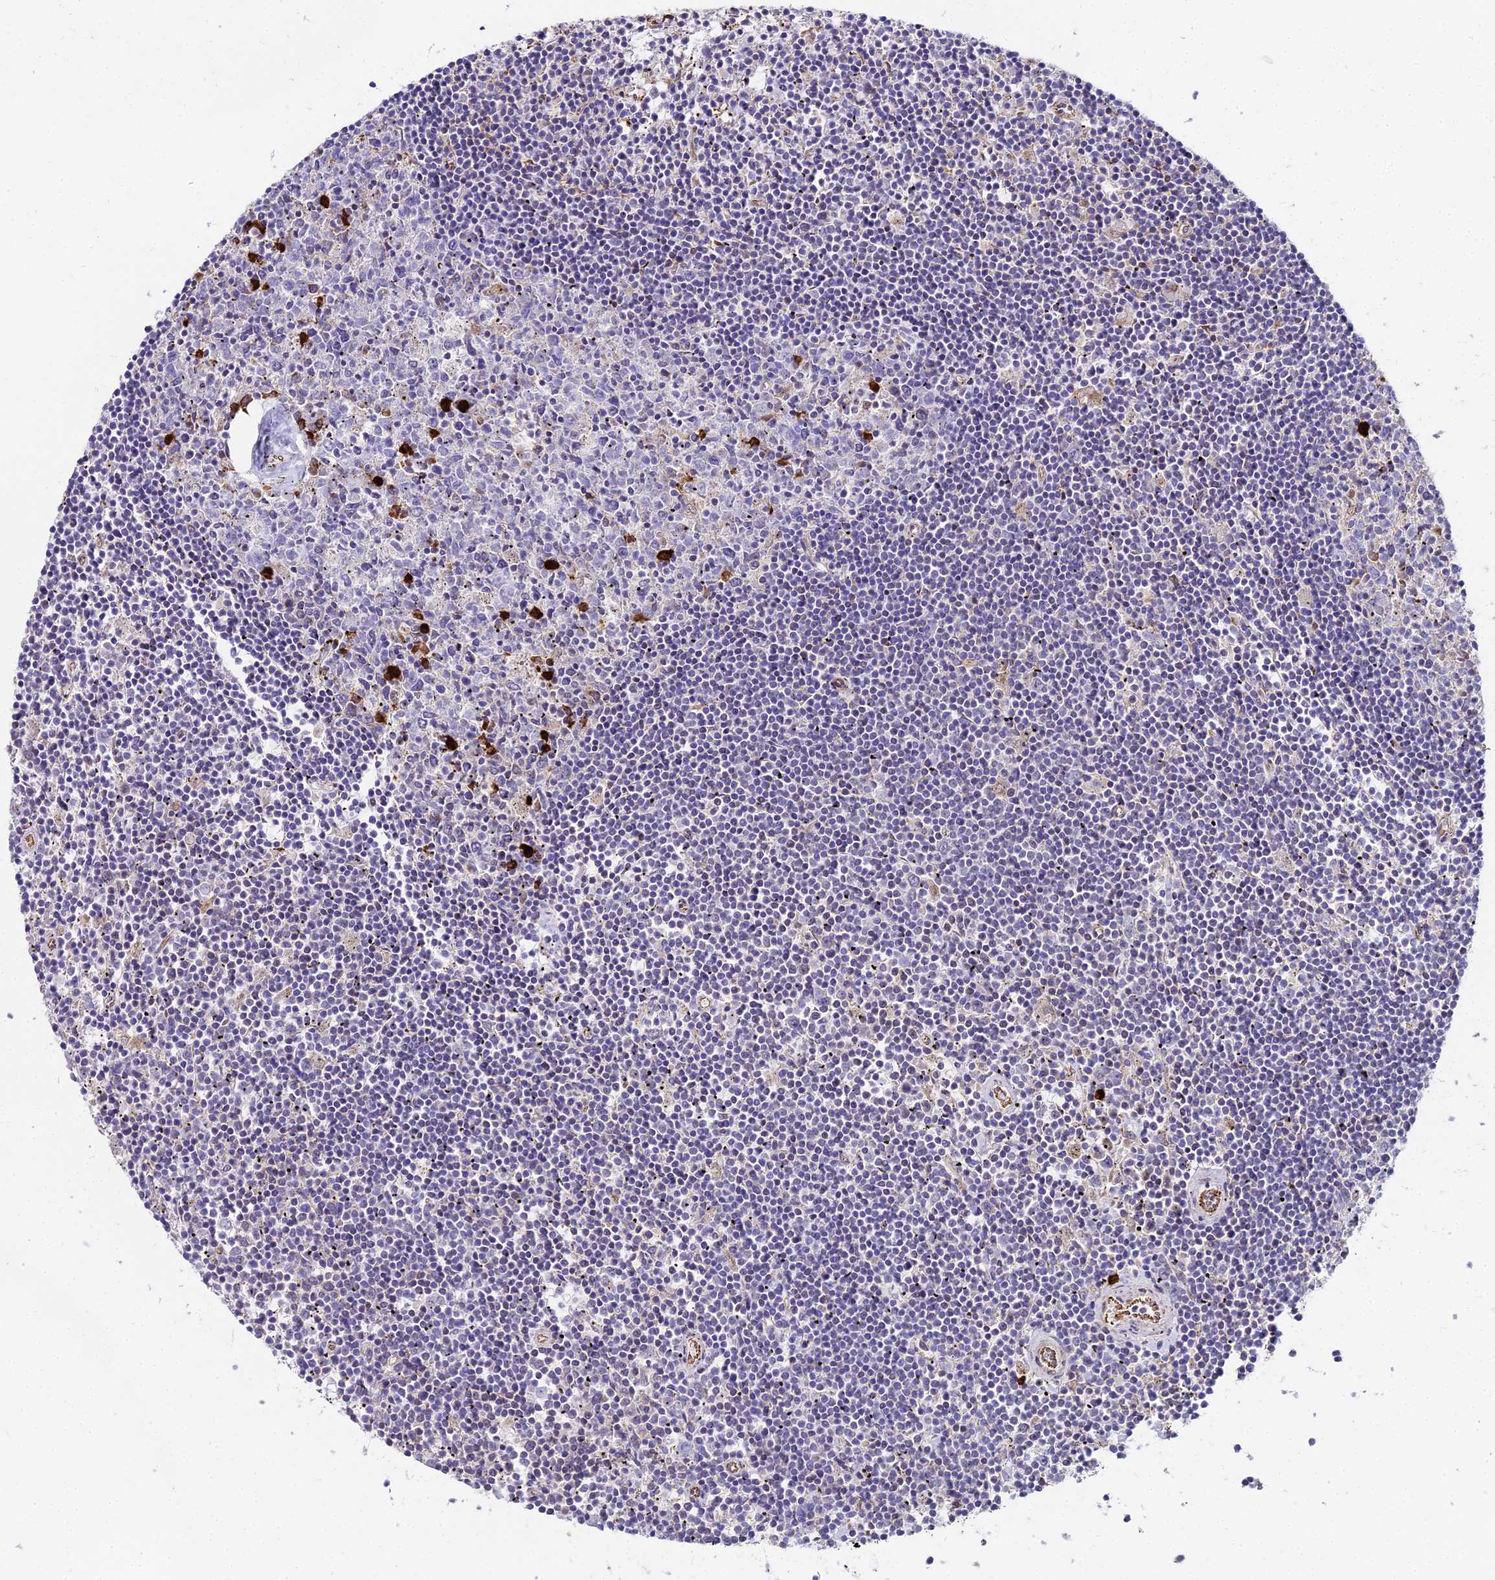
{"staining": {"intensity": "negative", "quantity": "none", "location": "none"}, "tissue": "lymphoma", "cell_type": "Tumor cells", "image_type": "cancer", "snomed": [{"axis": "morphology", "description": "Malignant lymphoma, non-Hodgkin's type, Low grade"}, {"axis": "topography", "description": "Spleen"}], "caption": "IHC histopathology image of lymphoma stained for a protein (brown), which exhibits no positivity in tumor cells. The staining was performed using DAB (3,3'-diaminobenzidine) to visualize the protein expression in brown, while the nuclei were stained in blue with hematoxylin (Magnification: 20x).", "gene": "BEX4", "patient": {"sex": "male", "age": 76}}